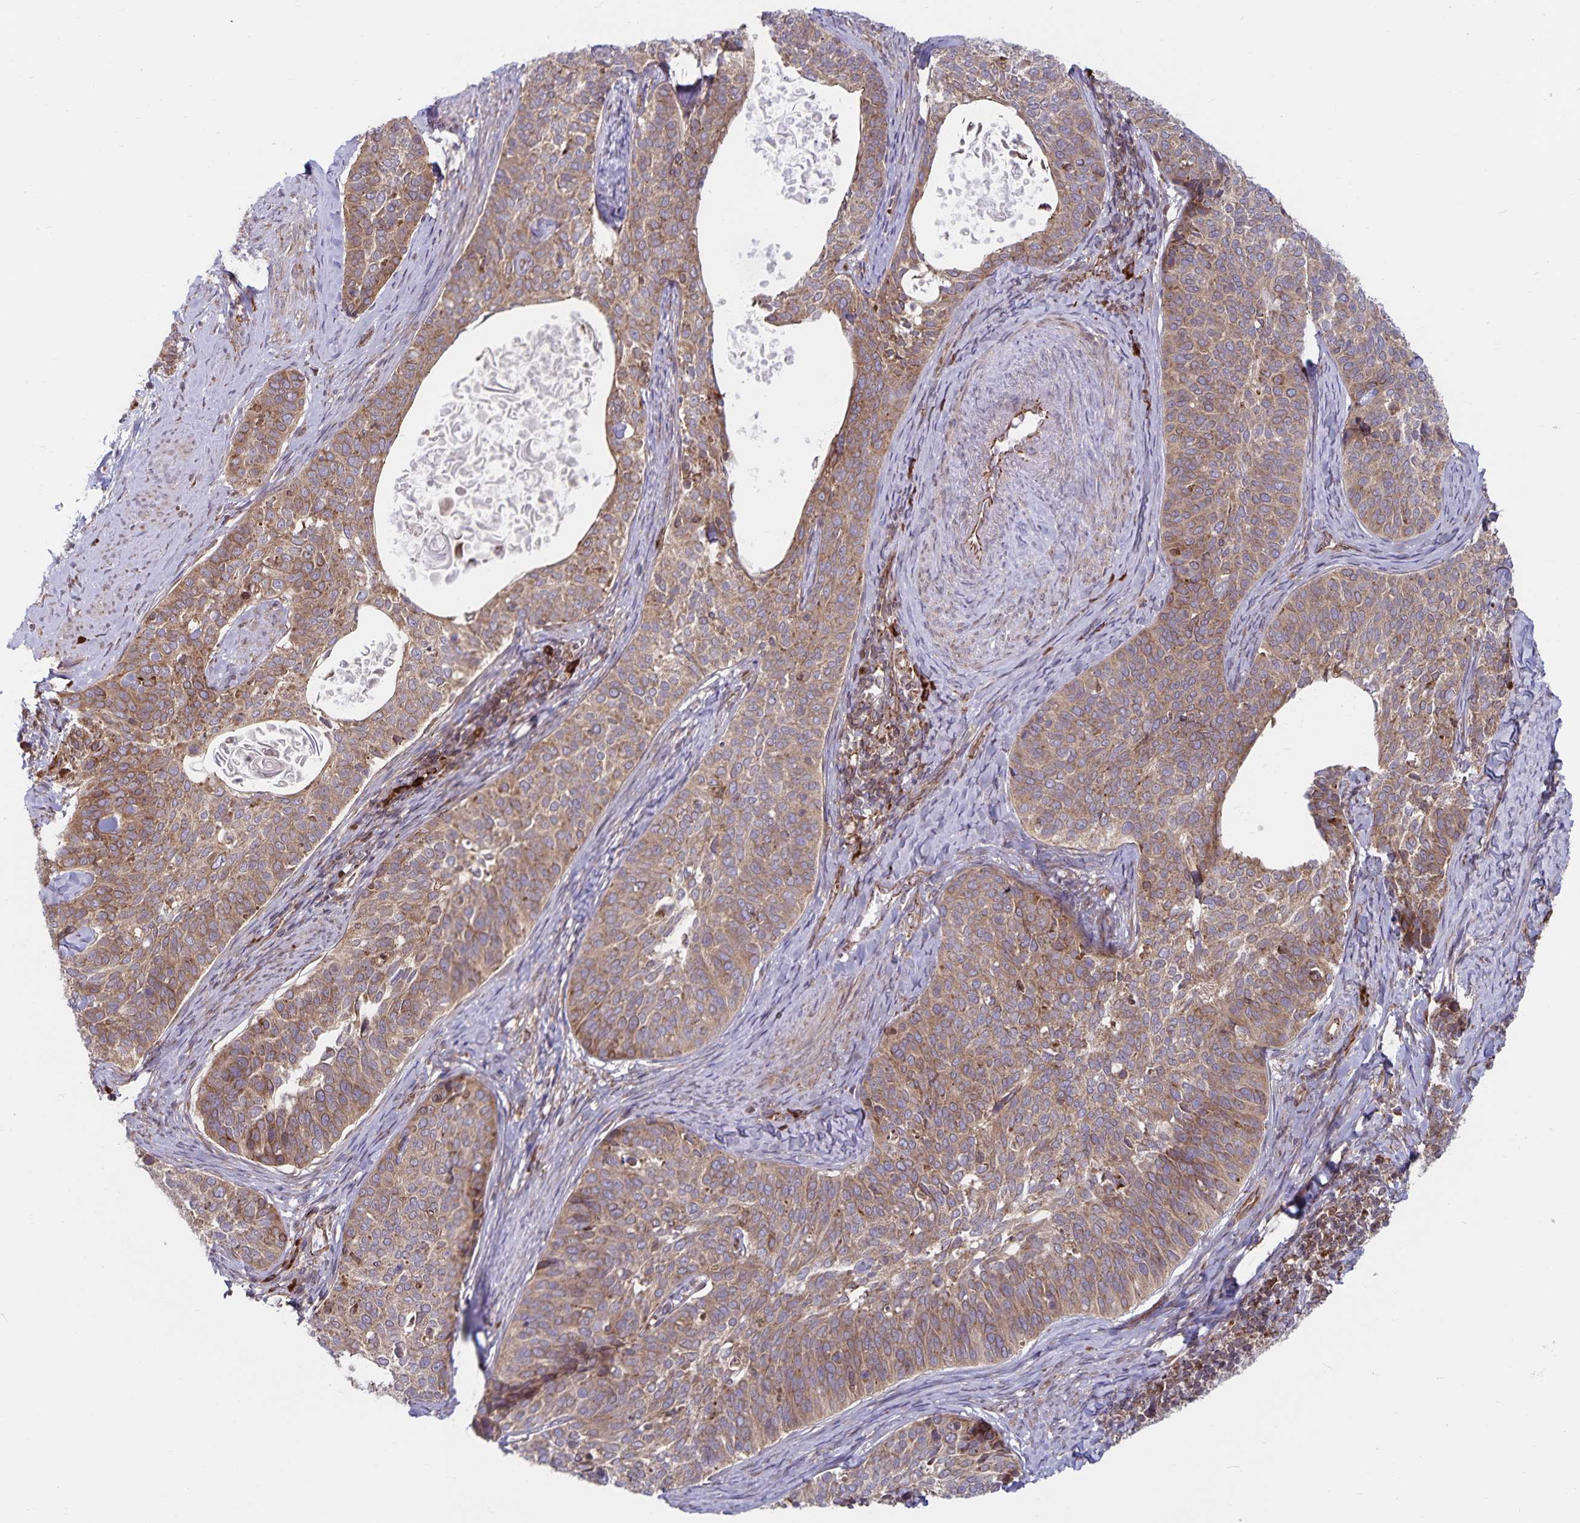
{"staining": {"intensity": "moderate", "quantity": ">75%", "location": "cytoplasmic/membranous"}, "tissue": "cervical cancer", "cell_type": "Tumor cells", "image_type": "cancer", "snomed": [{"axis": "morphology", "description": "Squamous cell carcinoma, NOS"}, {"axis": "topography", "description": "Cervix"}], "caption": "Immunohistochemistry (IHC) of cervical cancer (squamous cell carcinoma) exhibits medium levels of moderate cytoplasmic/membranous expression in about >75% of tumor cells.", "gene": "SEC62", "patient": {"sex": "female", "age": 69}}